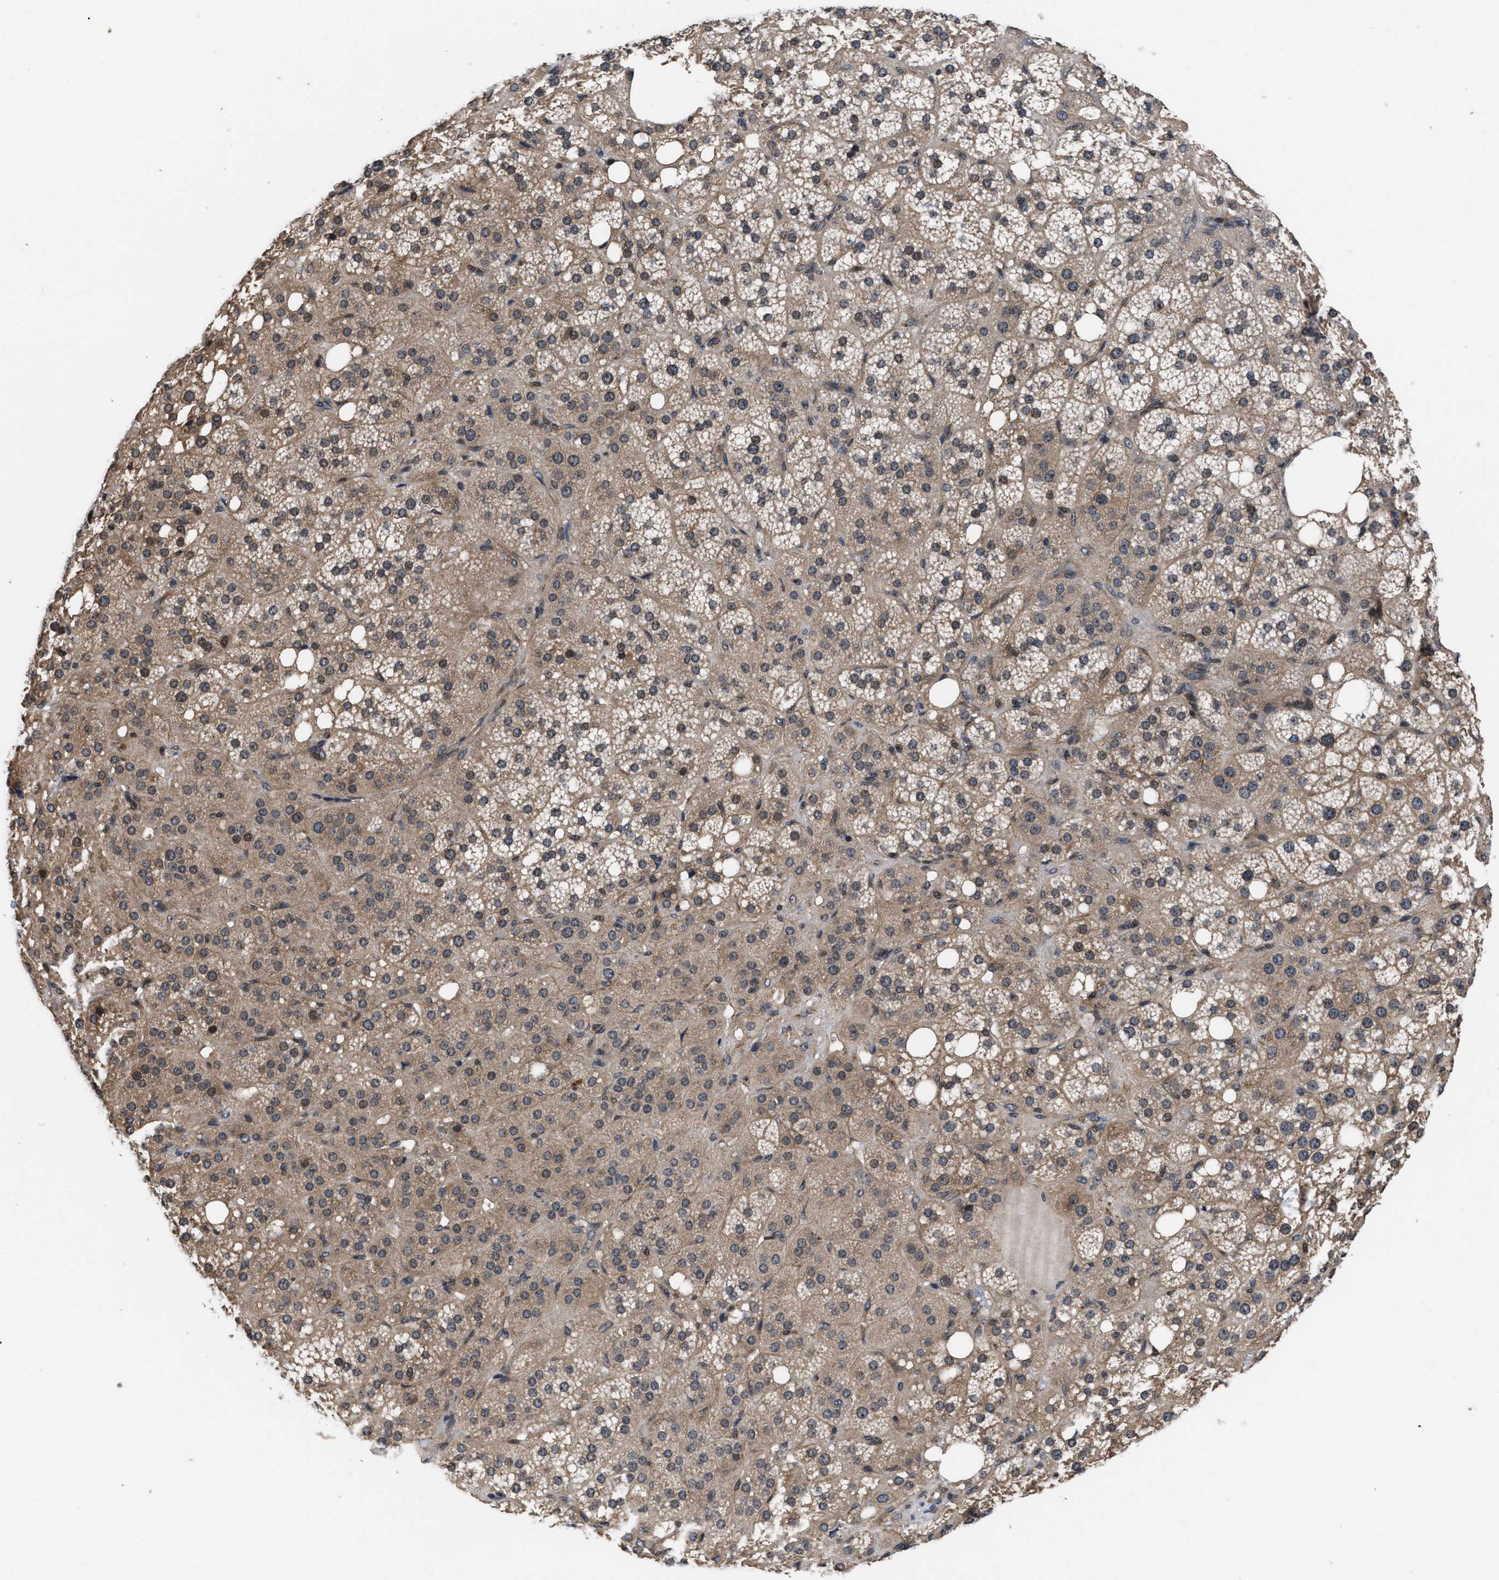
{"staining": {"intensity": "moderate", "quantity": ">75%", "location": "cytoplasmic/membranous,nuclear"}, "tissue": "adrenal gland", "cell_type": "Glandular cells", "image_type": "normal", "snomed": [{"axis": "morphology", "description": "Normal tissue, NOS"}, {"axis": "topography", "description": "Adrenal gland"}], "caption": "A histopathology image of adrenal gland stained for a protein demonstrates moderate cytoplasmic/membranous,nuclear brown staining in glandular cells.", "gene": "DNAJC14", "patient": {"sex": "female", "age": 59}}